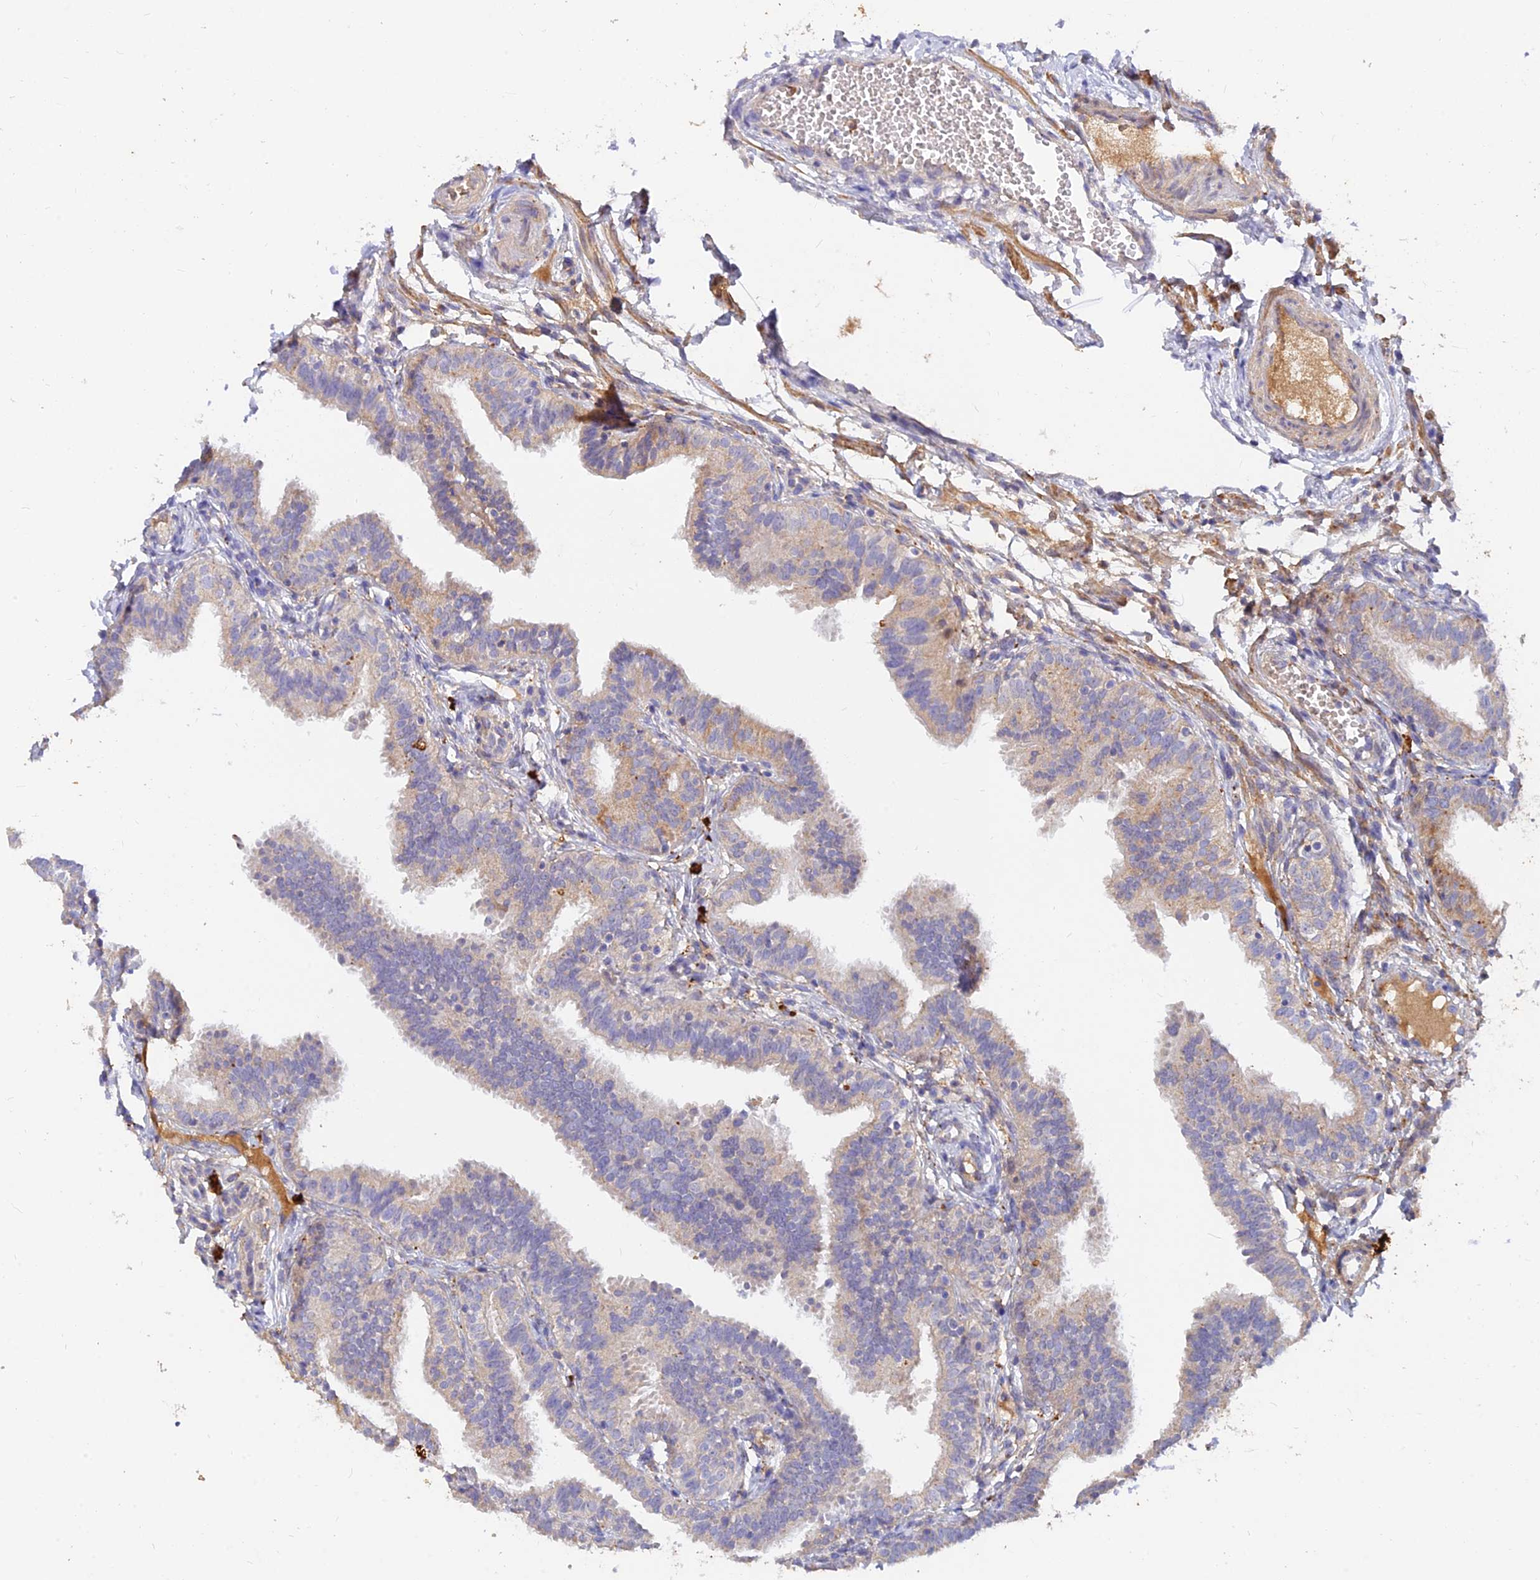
{"staining": {"intensity": "moderate", "quantity": "<25%", "location": "cytoplasmic/membranous"}, "tissue": "fallopian tube", "cell_type": "Glandular cells", "image_type": "normal", "snomed": [{"axis": "morphology", "description": "Normal tissue, NOS"}, {"axis": "topography", "description": "Fallopian tube"}], "caption": "Protein staining shows moderate cytoplasmic/membranous expression in about <25% of glandular cells in unremarkable fallopian tube. (Brightfield microscopy of DAB IHC at high magnification).", "gene": "ACSM5", "patient": {"sex": "female", "age": 35}}